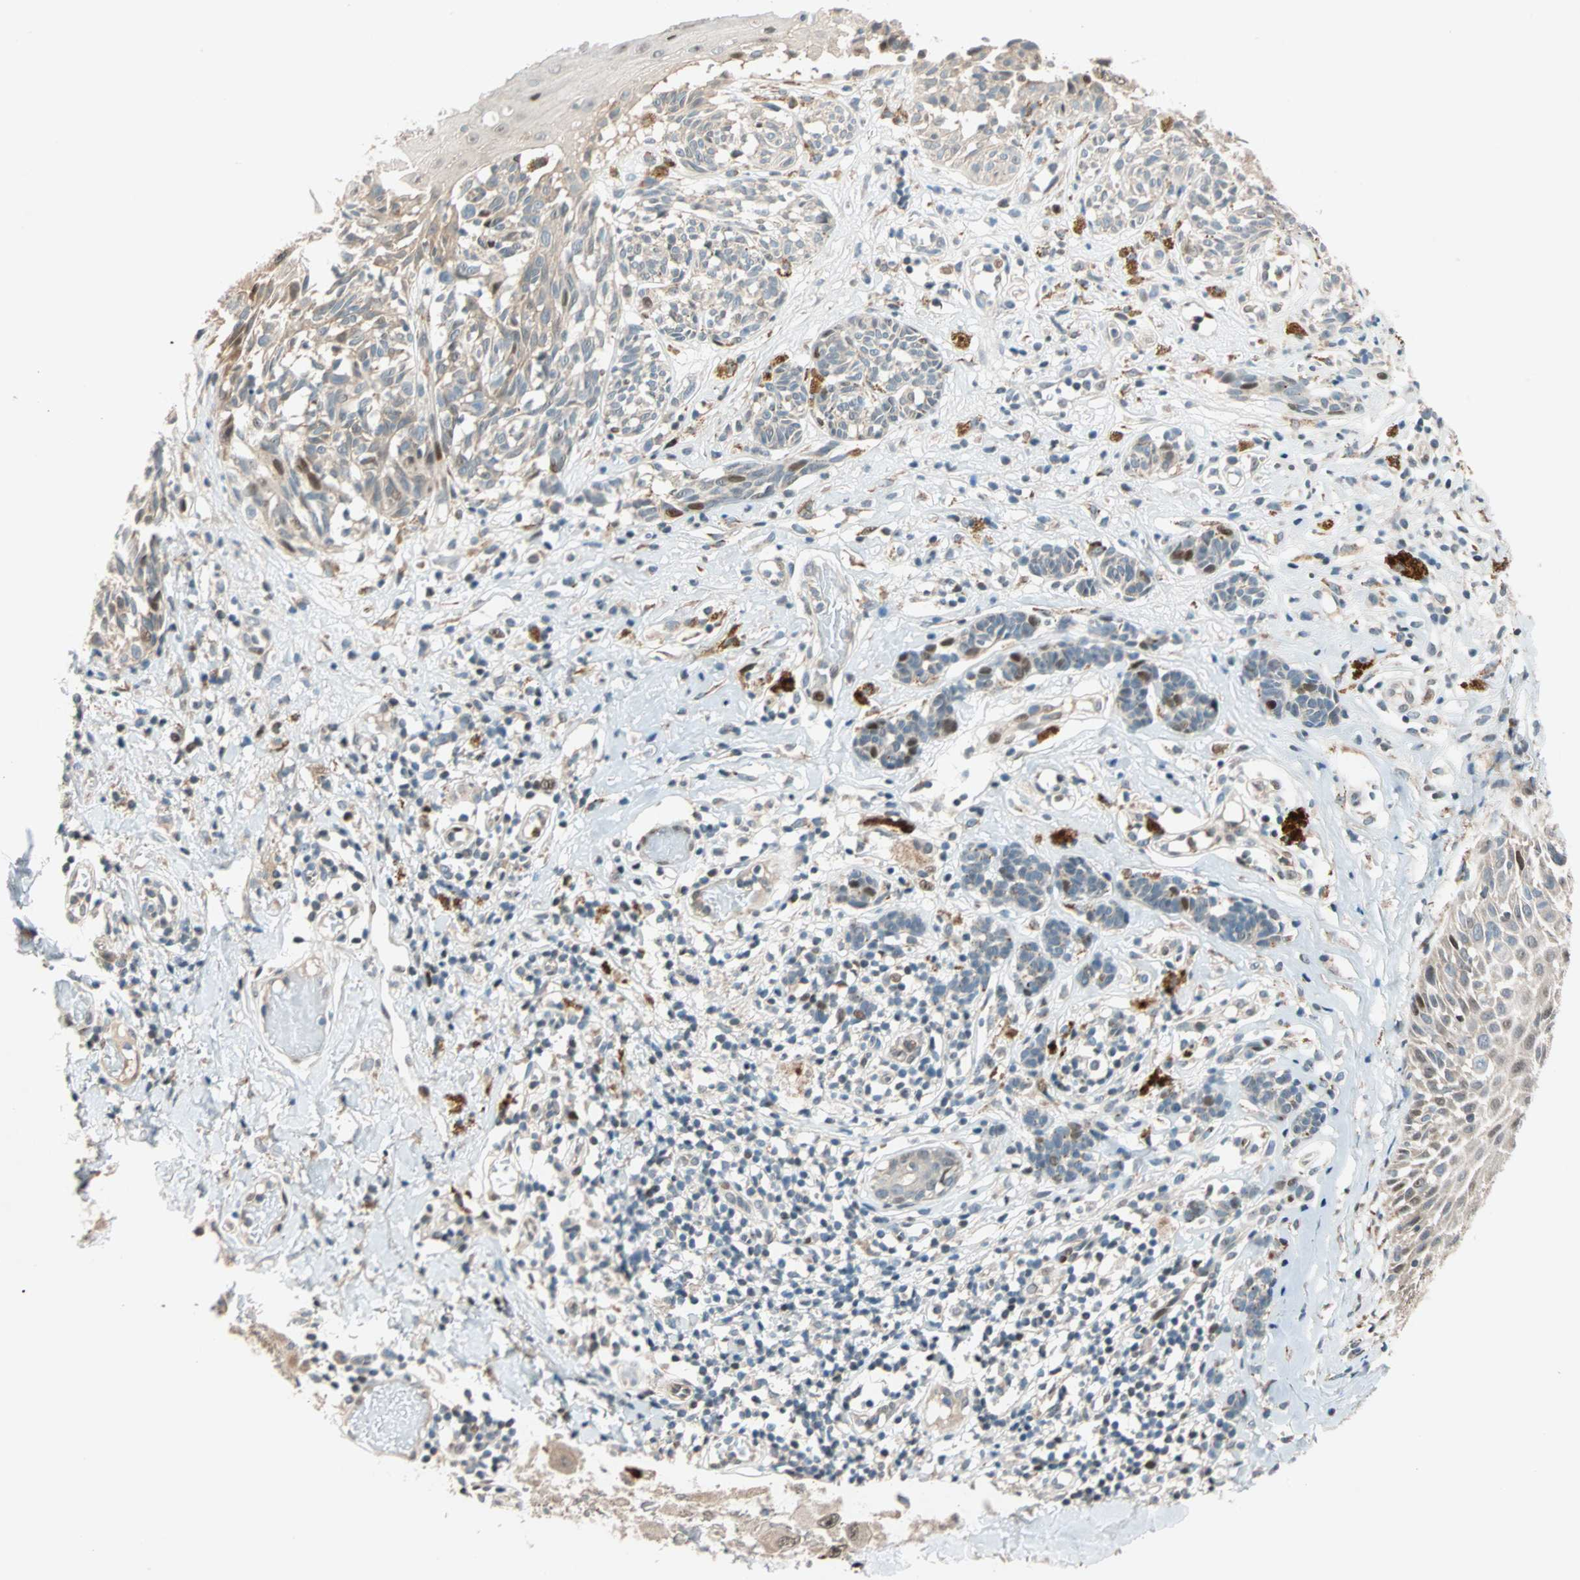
{"staining": {"intensity": "weak", "quantity": "25%-75%", "location": "cytoplasmic/membranous,nuclear"}, "tissue": "melanoma", "cell_type": "Tumor cells", "image_type": "cancer", "snomed": [{"axis": "morphology", "description": "Malignant melanoma, NOS"}, {"axis": "topography", "description": "Skin"}], "caption": "Weak cytoplasmic/membranous and nuclear expression is seen in about 25%-75% of tumor cells in melanoma.", "gene": "HECW1", "patient": {"sex": "male", "age": 64}}